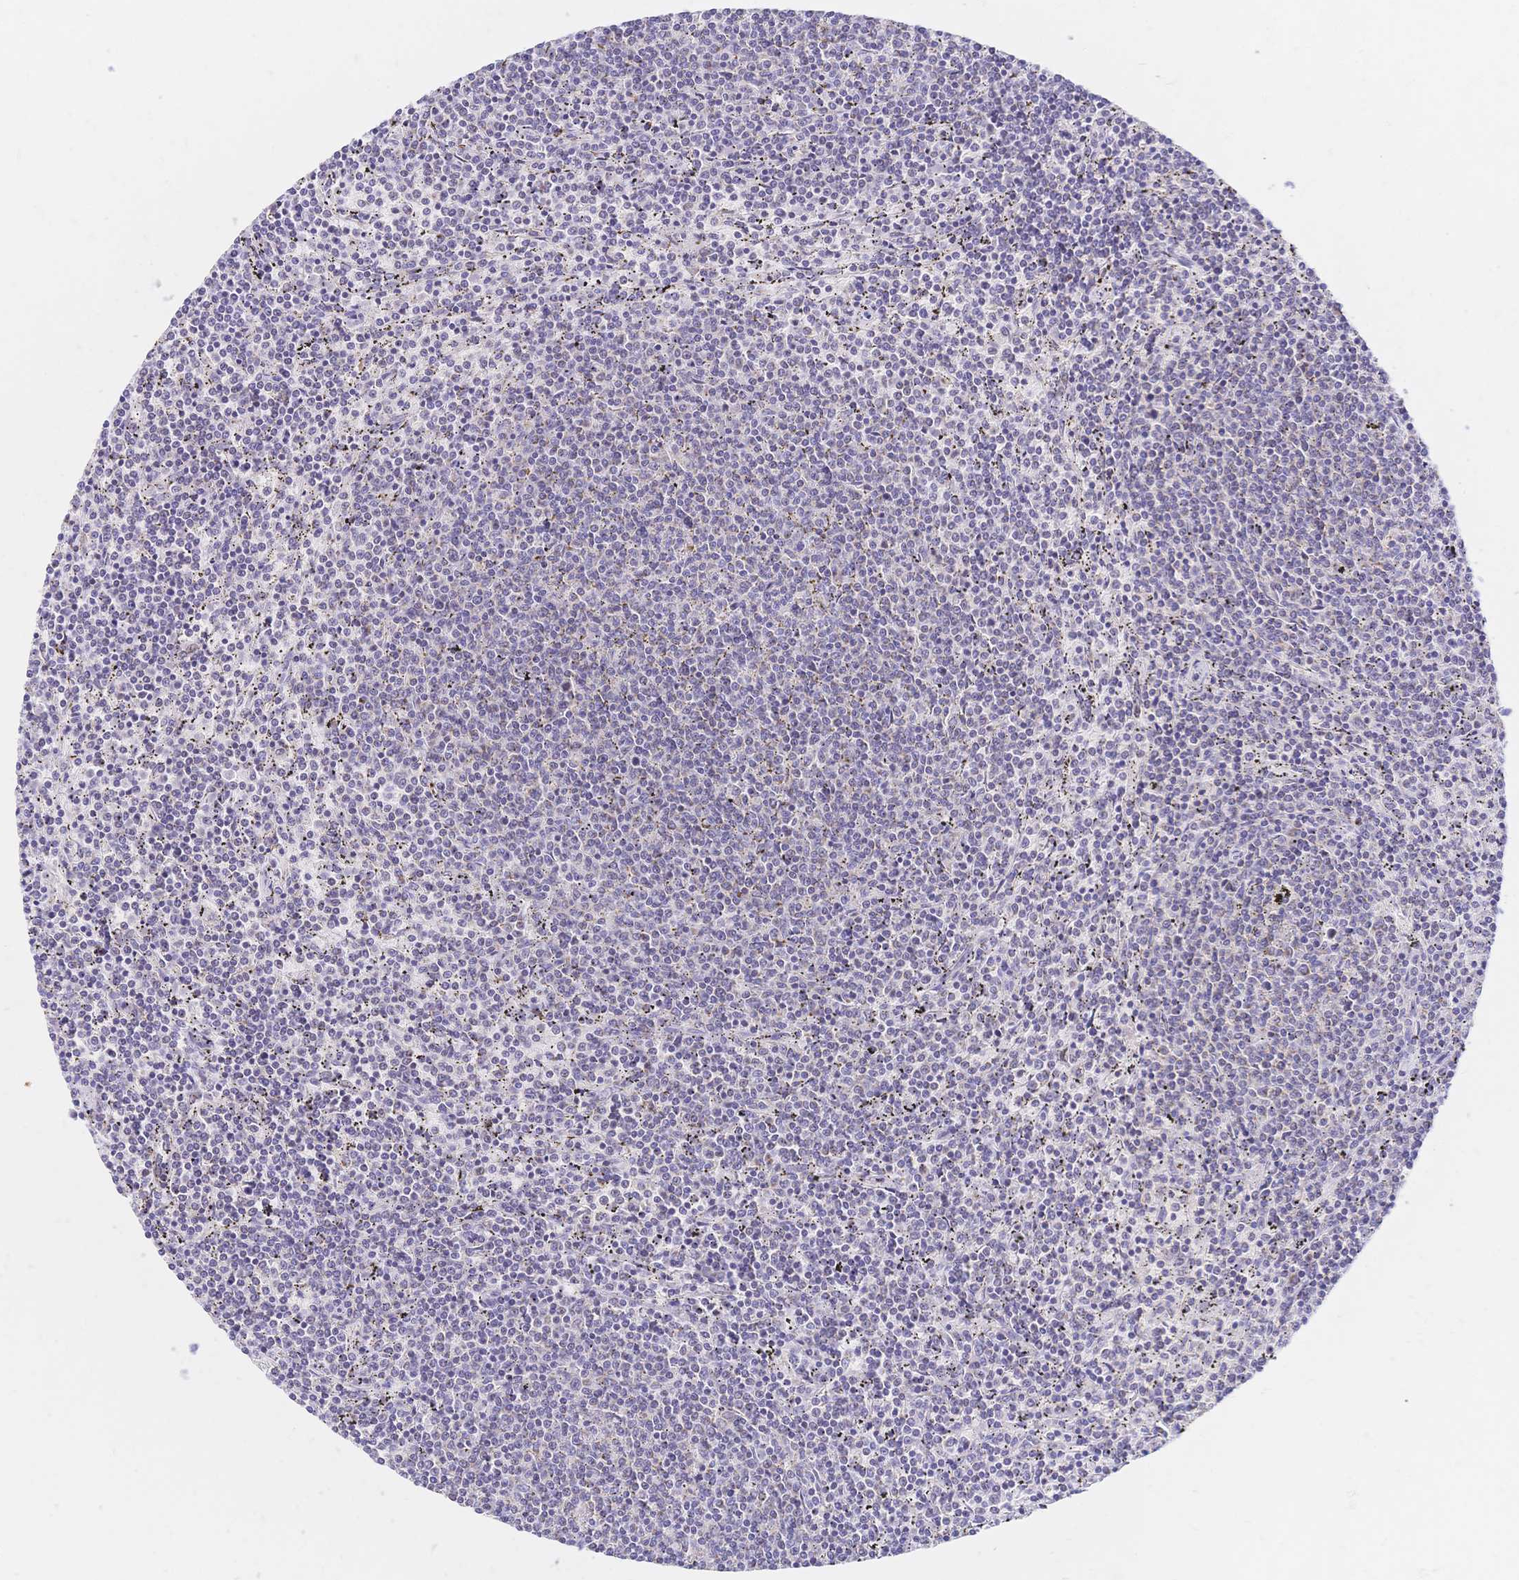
{"staining": {"intensity": "negative", "quantity": "none", "location": "none"}, "tissue": "lymphoma", "cell_type": "Tumor cells", "image_type": "cancer", "snomed": [{"axis": "morphology", "description": "Malignant lymphoma, non-Hodgkin's type, Low grade"}, {"axis": "topography", "description": "Spleen"}], "caption": "Protein analysis of low-grade malignant lymphoma, non-Hodgkin's type exhibits no significant staining in tumor cells.", "gene": "CLEC18B", "patient": {"sex": "female", "age": 50}}